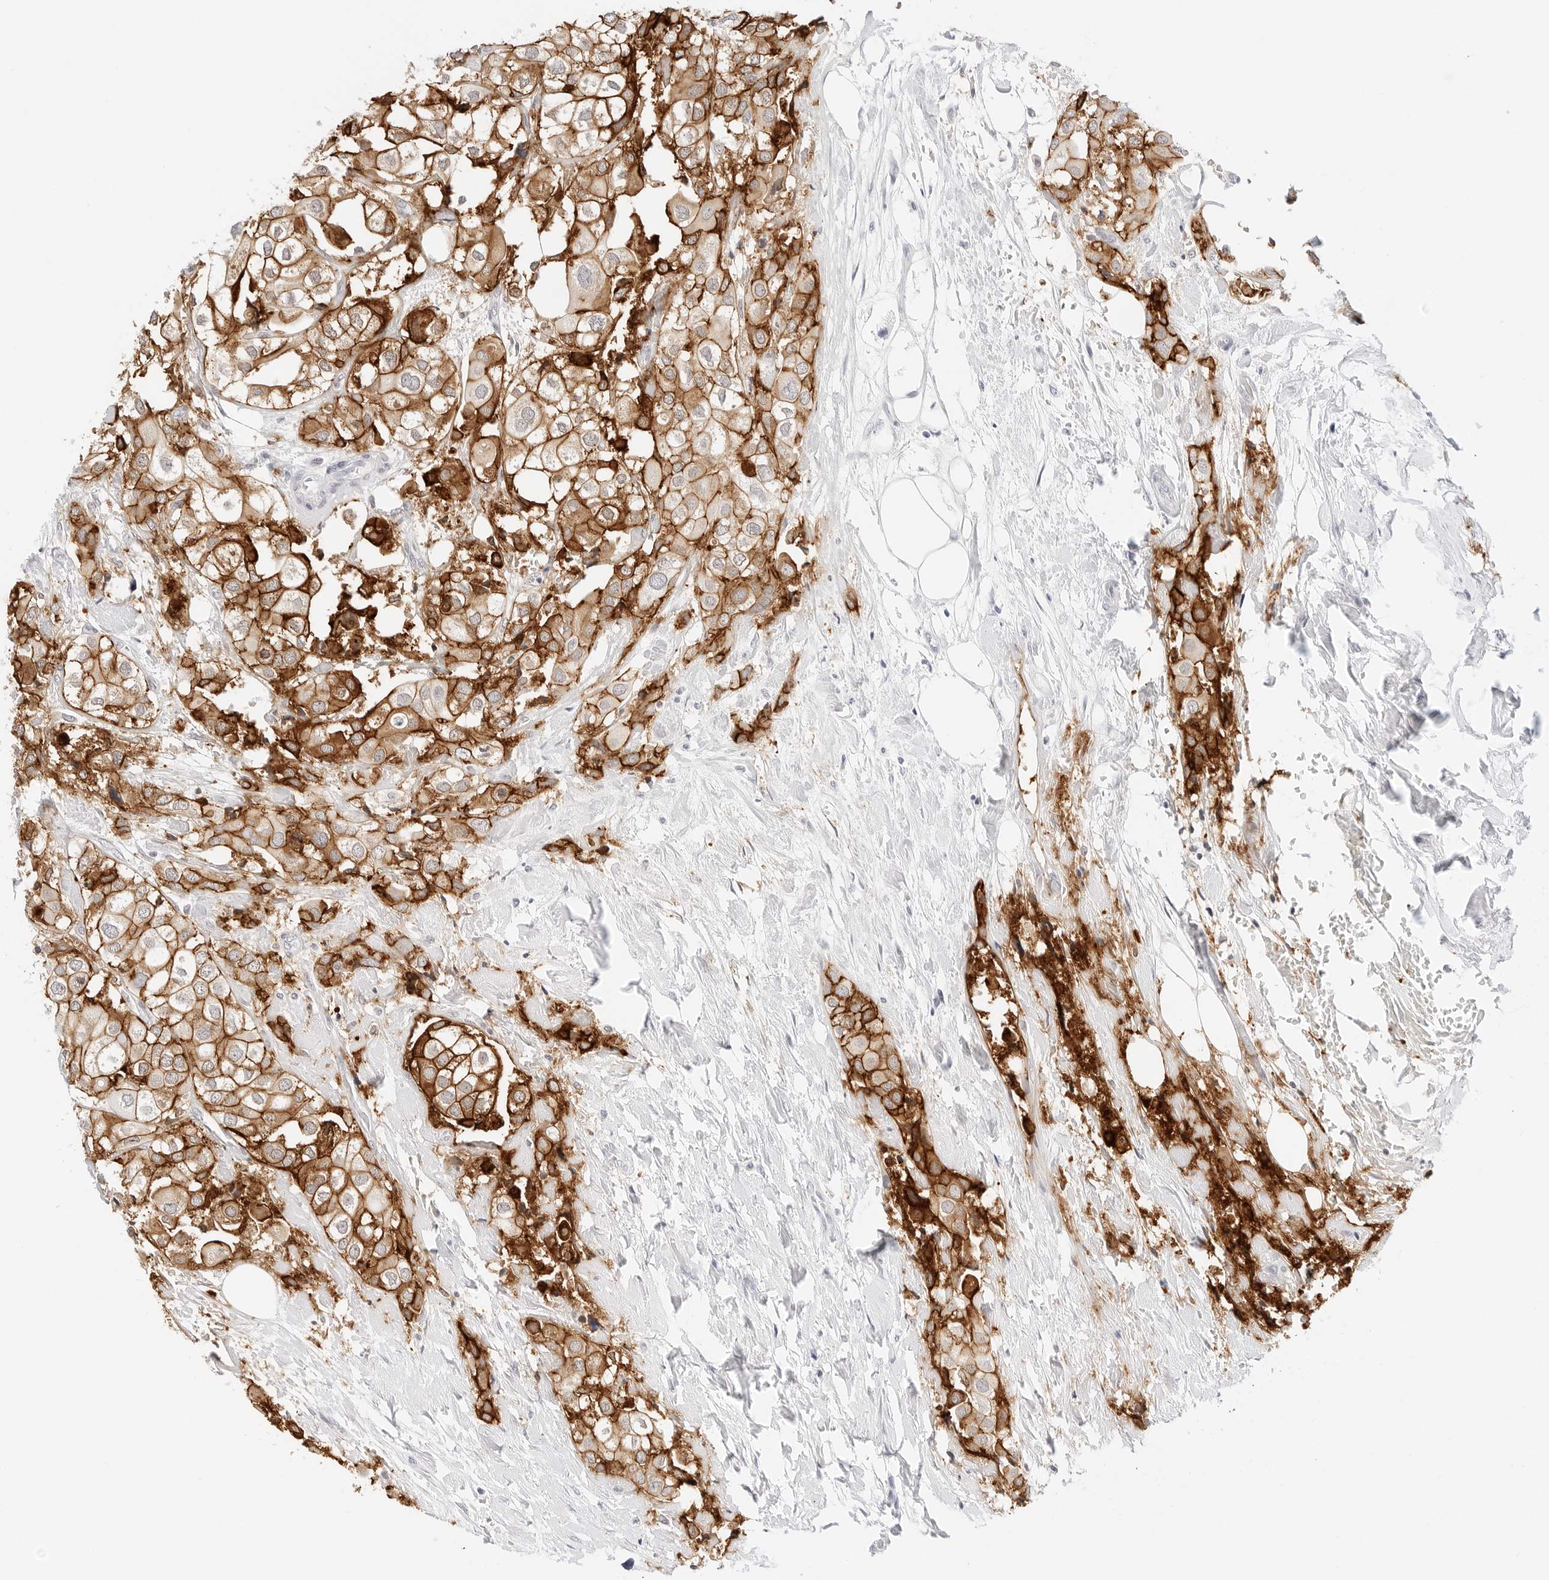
{"staining": {"intensity": "strong", "quantity": ">75%", "location": "cytoplasmic/membranous"}, "tissue": "urothelial cancer", "cell_type": "Tumor cells", "image_type": "cancer", "snomed": [{"axis": "morphology", "description": "Urothelial carcinoma, High grade"}, {"axis": "topography", "description": "Urinary bladder"}], "caption": "About >75% of tumor cells in human urothelial cancer reveal strong cytoplasmic/membranous protein staining as visualized by brown immunohistochemical staining.", "gene": "CDH1", "patient": {"sex": "male", "age": 64}}